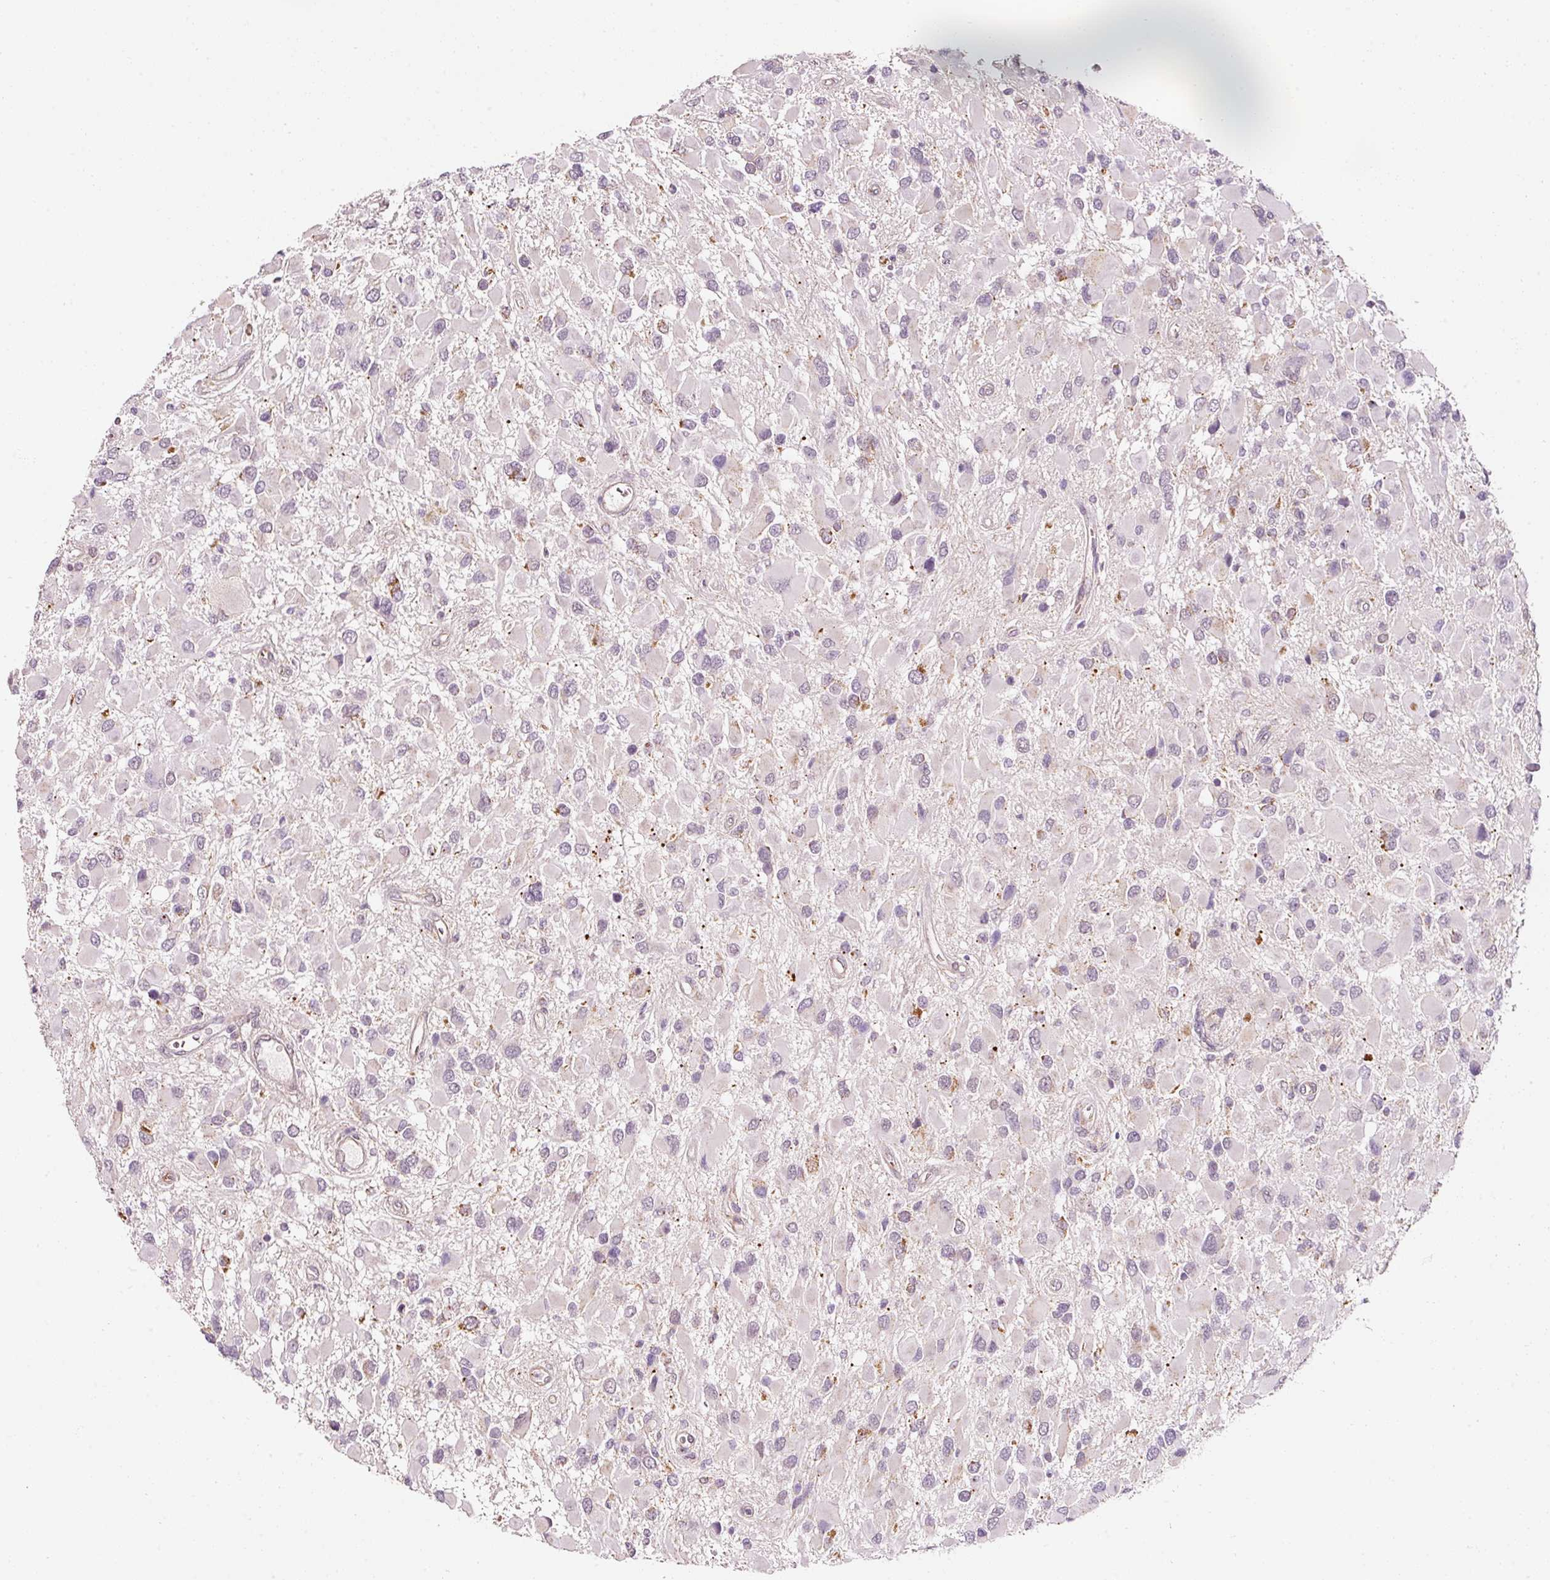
{"staining": {"intensity": "negative", "quantity": "none", "location": "none"}, "tissue": "glioma", "cell_type": "Tumor cells", "image_type": "cancer", "snomed": [{"axis": "morphology", "description": "Glioma, malignant, High grade"}, {"axis": "topography", "description": "Brain"}], "caption": "High power microscopy image of an immunohistochemistry (IHC) image of malignant glioma (high-grade), revealing no significant positivity in tumor cells.", "gene": "ZNF460", "patient": {"sex": "male", "age": 53}}